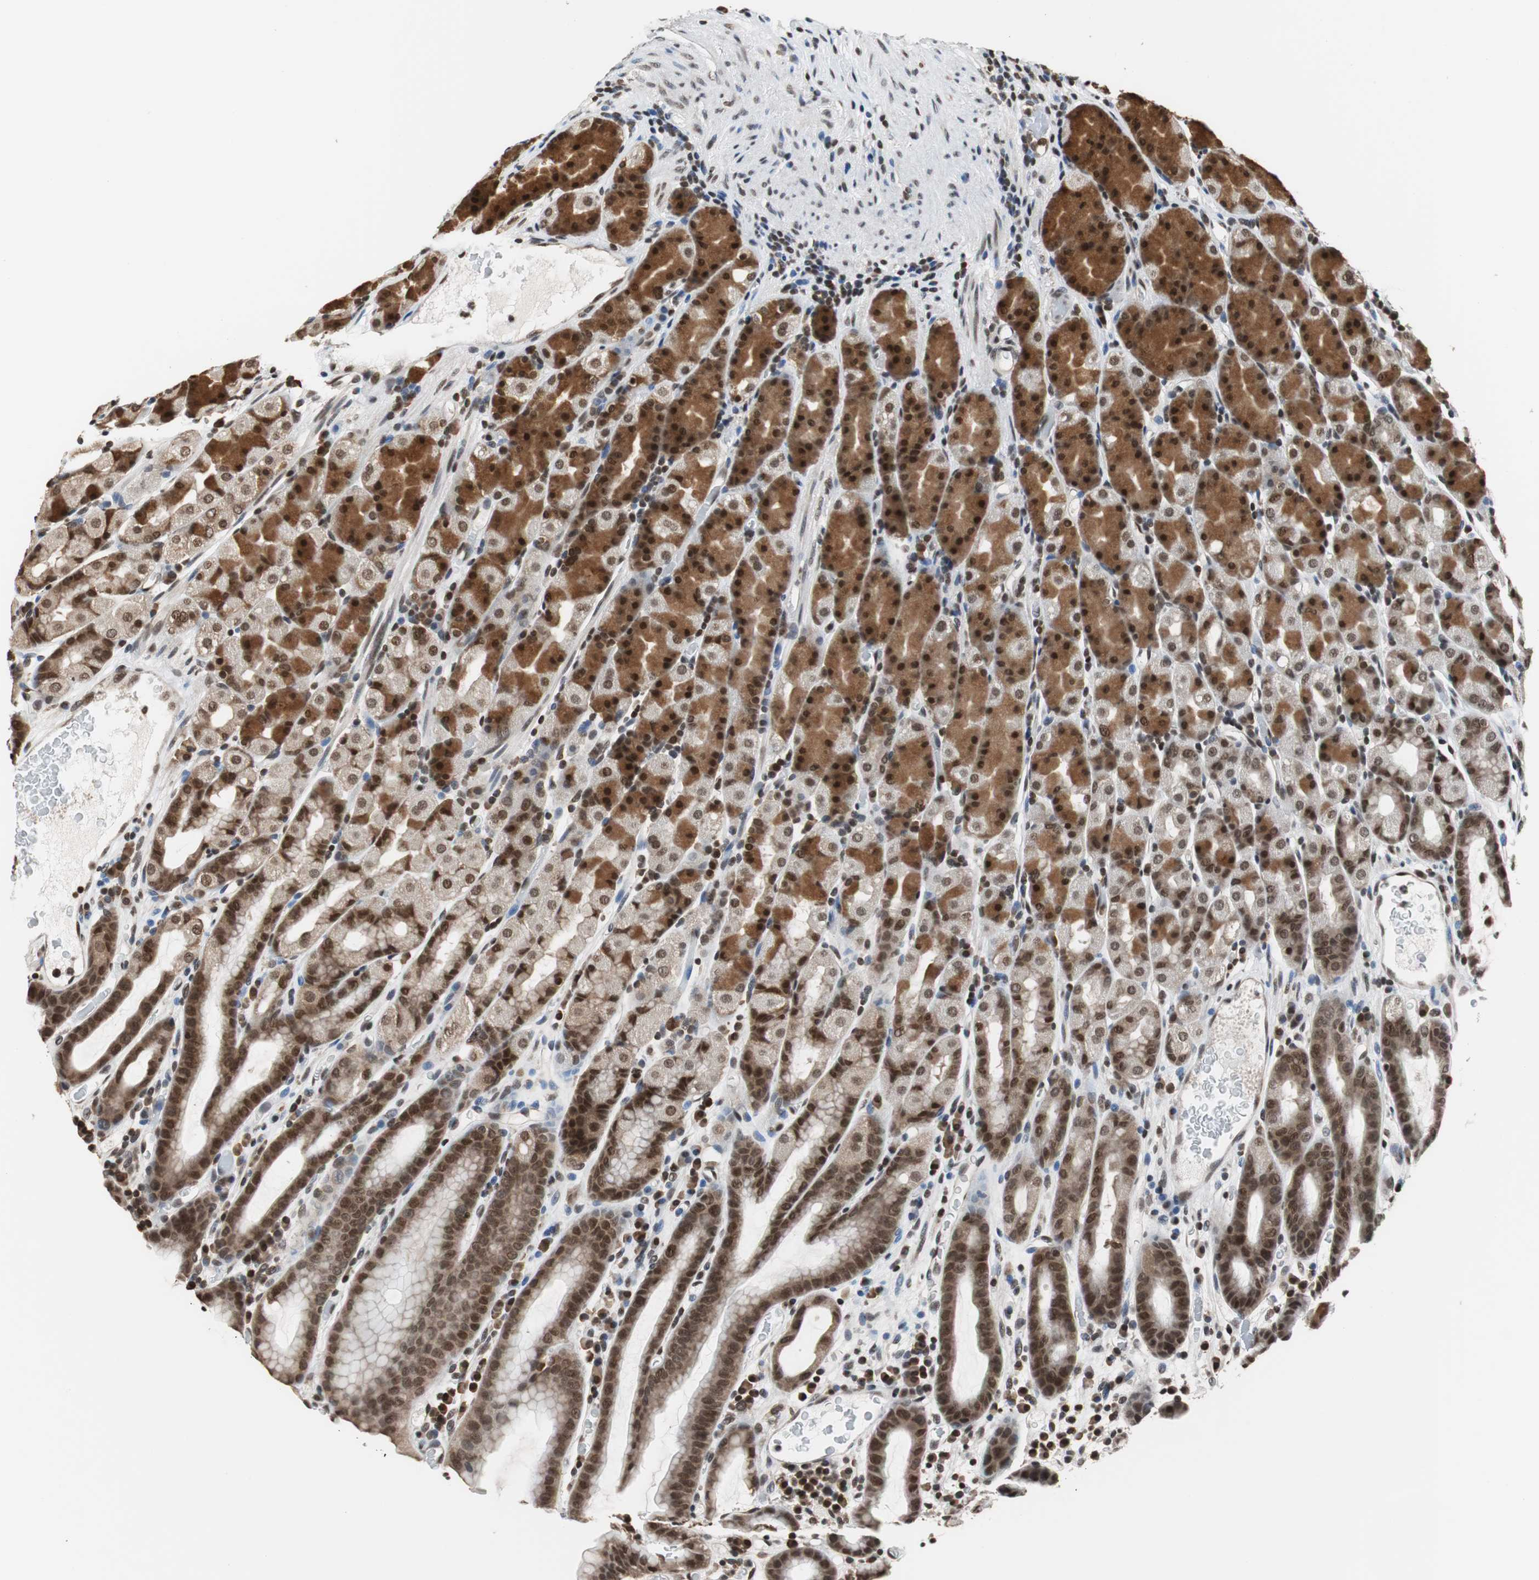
{"staining": {"intensity": "strong", "quantity": ">75%", "location": "cytoplasmic/membranous,nuclear"}, "tissue": "stomach", "cell_type": "Glandular cells", "image_type": "normal", "snomed": [{"axis": "morphology", "description": "Normal tissue, NOS"}, {"axis": "topography", "description": "Stomach, upper"}], "caption": "IHC (DAB) staining of unremarkable stomach exhibits strong cytoplasmic/membranous,nuclear protein staining in approximately >75% of glandular cells. The staining is performed using DAB (3,3'-diaminobenzidine) brown chromogen to label protein expression. The nuclei are counter-stained blue using hematoxylin.", "gene": "REST", "patient": {"sex": "male", "age": 68}}